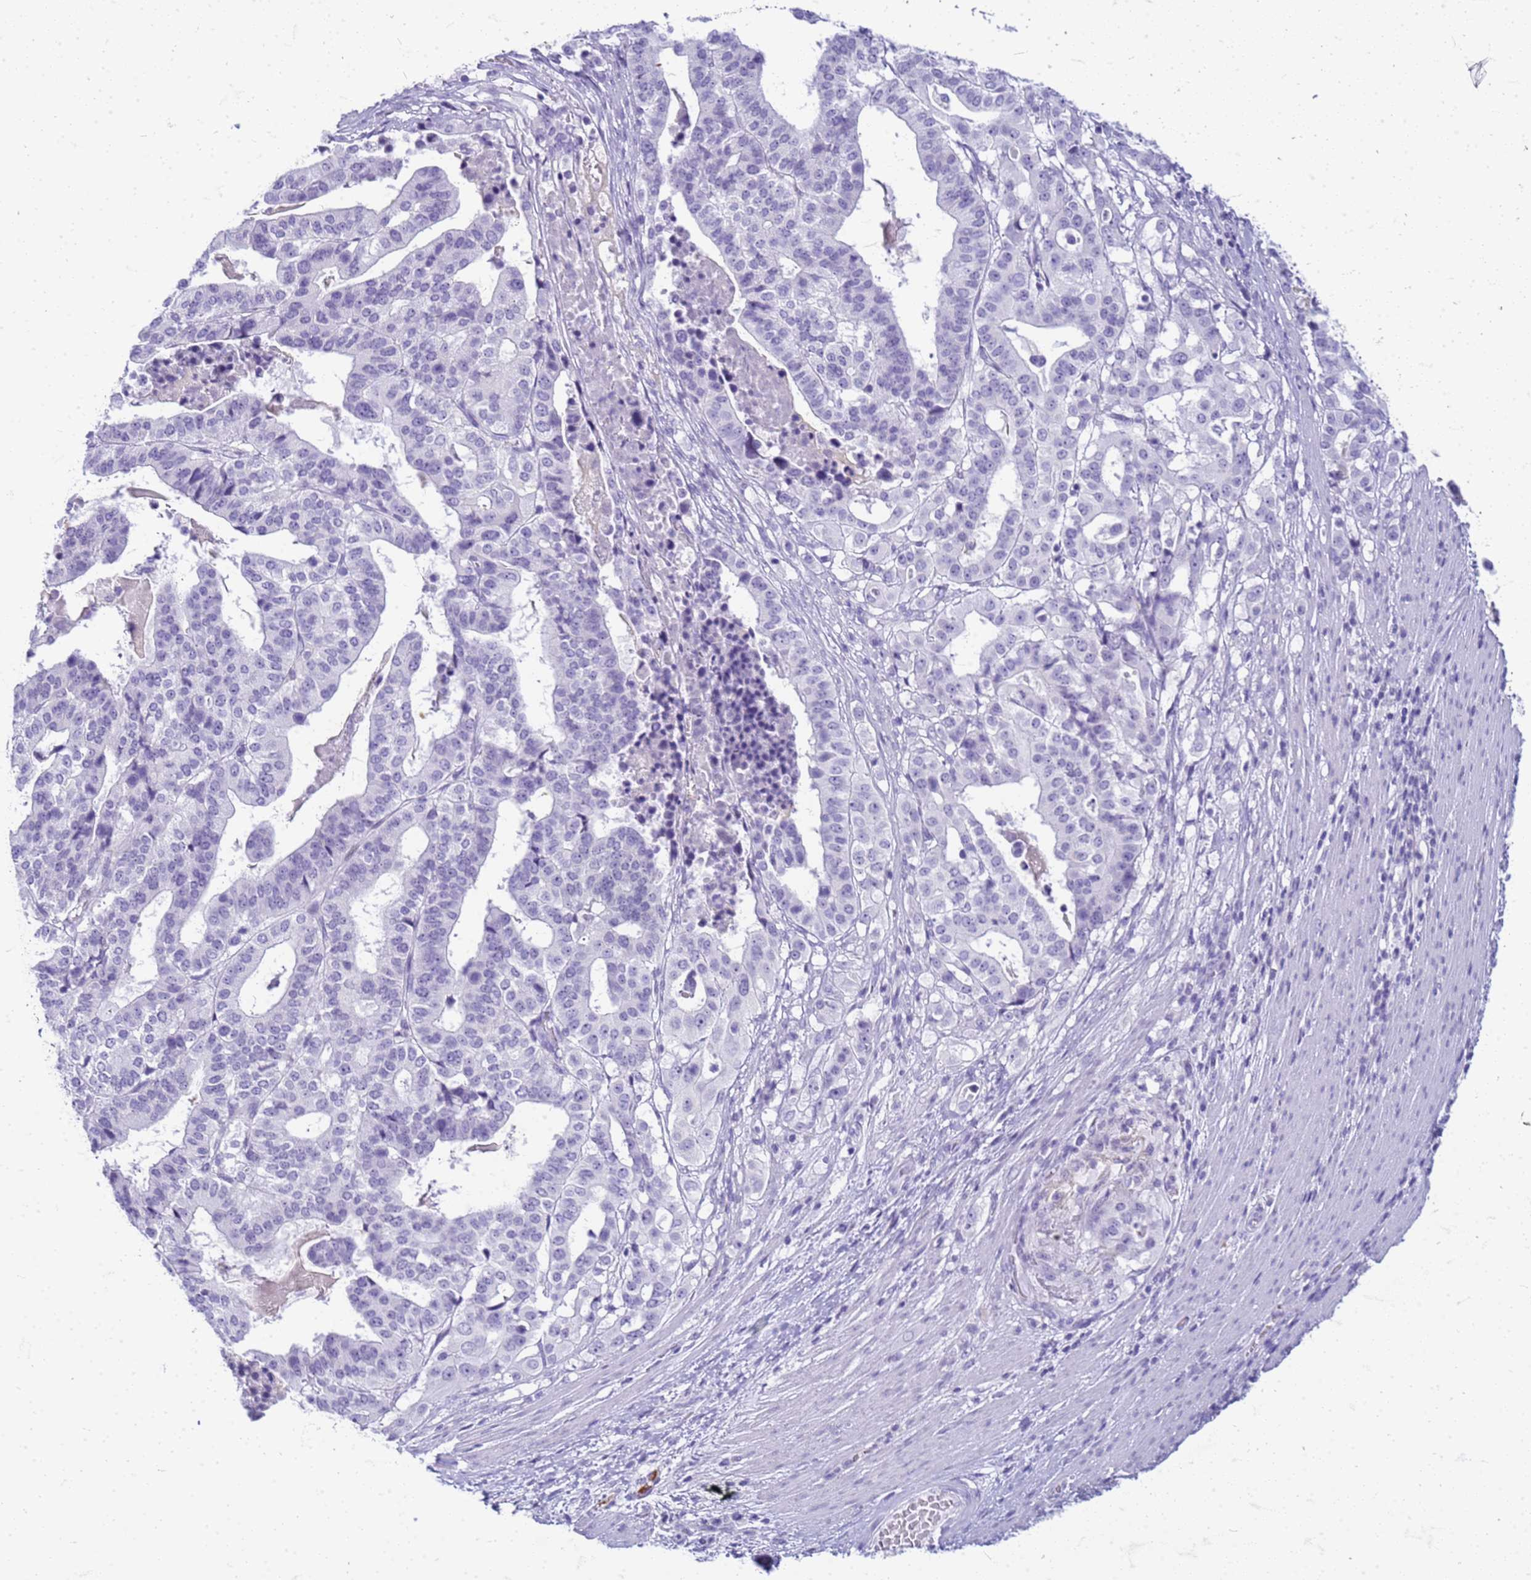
{"staining": {"intensity": "negative", "quantity": "none", "location": "none"}, "tissue": "stomach cancer", "cell_type": "Tumor cells", "image_type": "cancer", "snomed": [{"axis": "morphology", "description": "Adenocarcinoma, NOS"}, {"axis": "topography", "description": "Stomach"}], "caption": "DAB immunohistochemical staining of human stomach cancer (adenocarcinoma) exhibits no significant positivity in tumor cells. The staining is performed using DAB brown chromogen with nuclei counter-stained in using hematoxylin.", "gene": "CFAP100", "patient": {"sex": "male", "age": 48}}